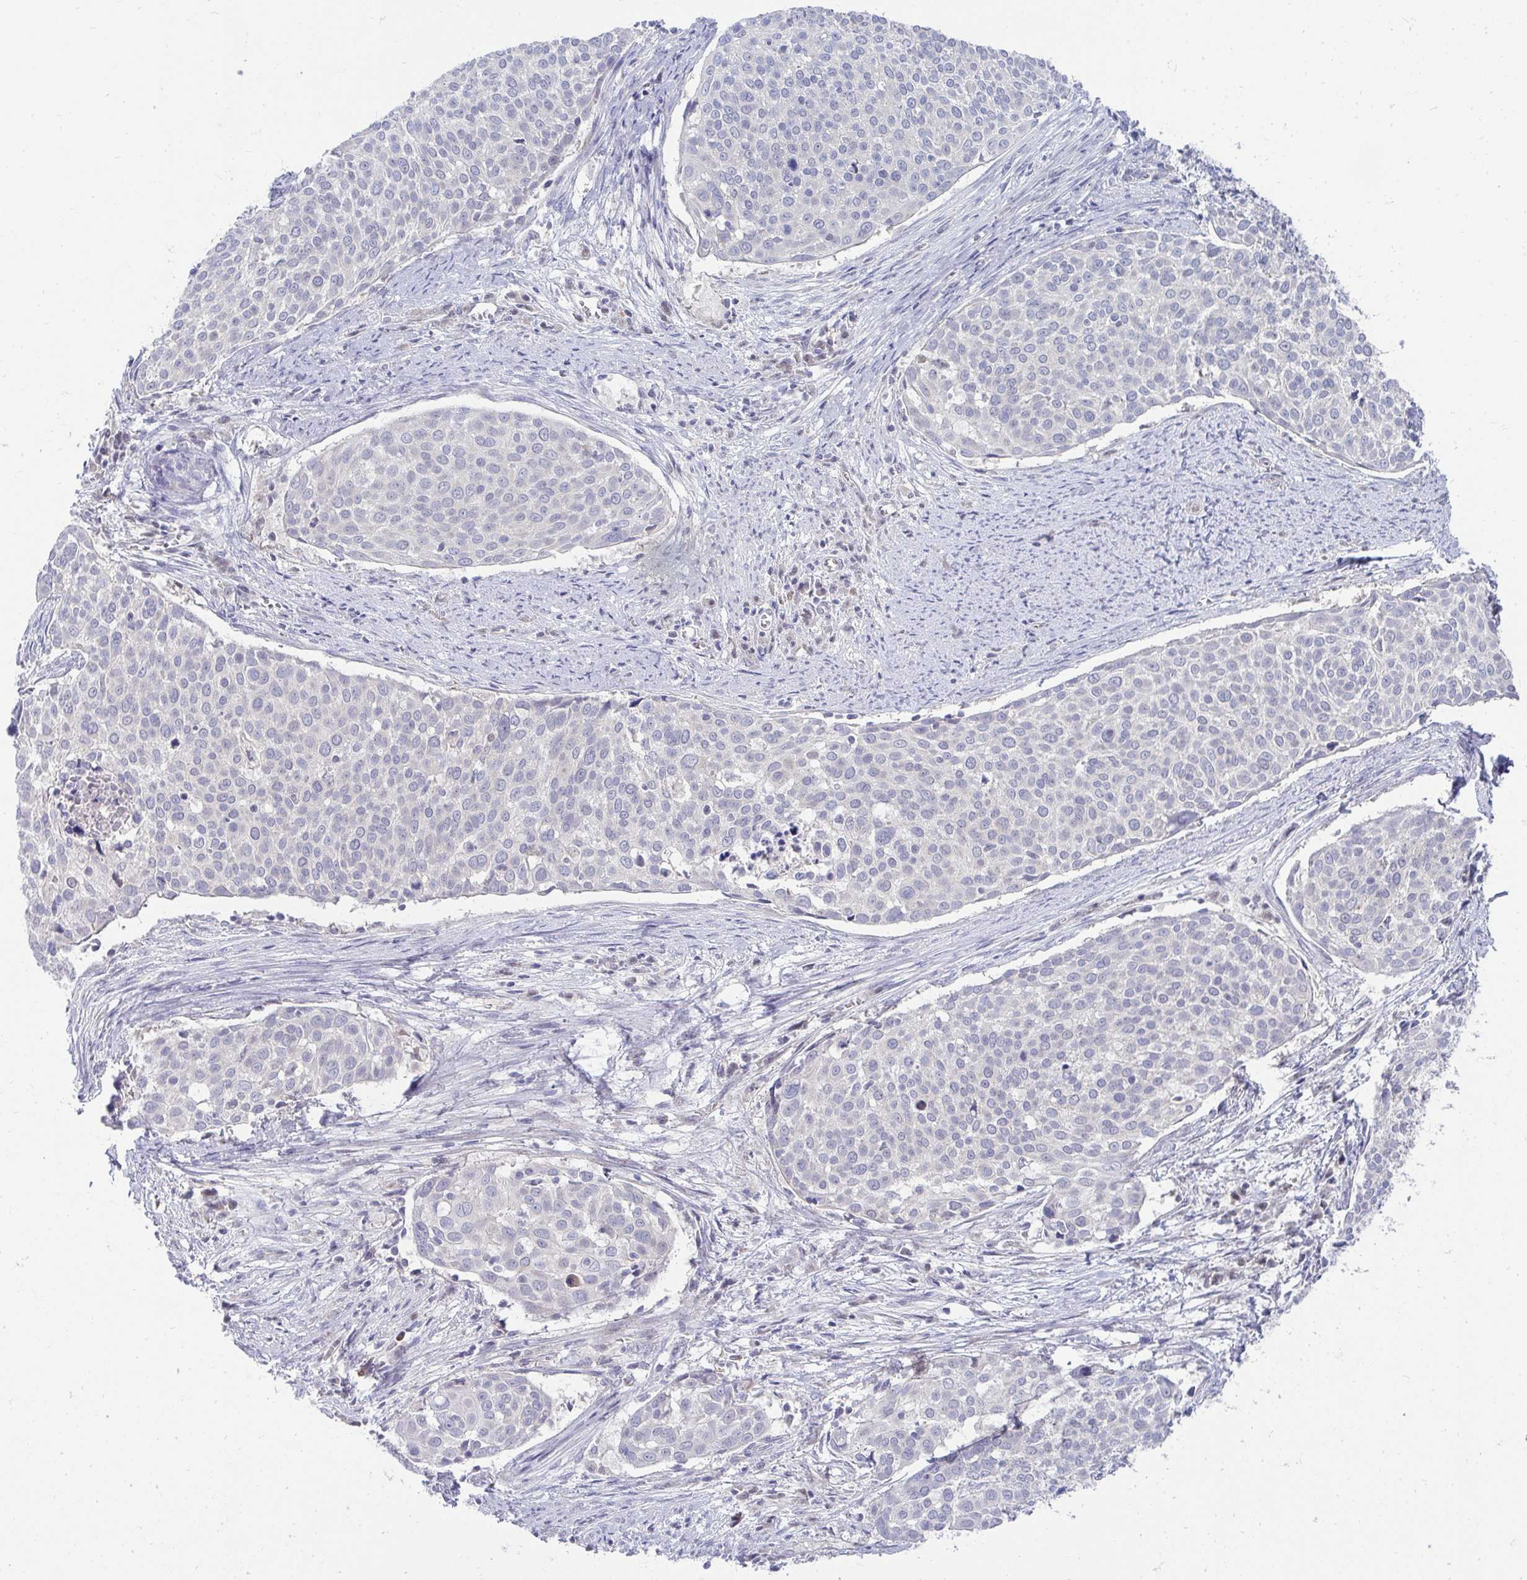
{"staining": {"intensity": "negative", "quantity": "none", "location": "none"}, "tissue": "cervical cancer", "cell_type": "Tumor cells", "image_type": "cancer", "snomed": [{"axis": "morphology", "description": "Squamous cell carcinoma, NOS"}, {"axis": "topography", "description": "Cervix"}], "caption": "Cervical squamous cell carcinoma was stained to show a protein in brown. There is no significant expression in tumor cells.", "gene": "MROH8", "patient": {"sex": "female", "age": 39}}